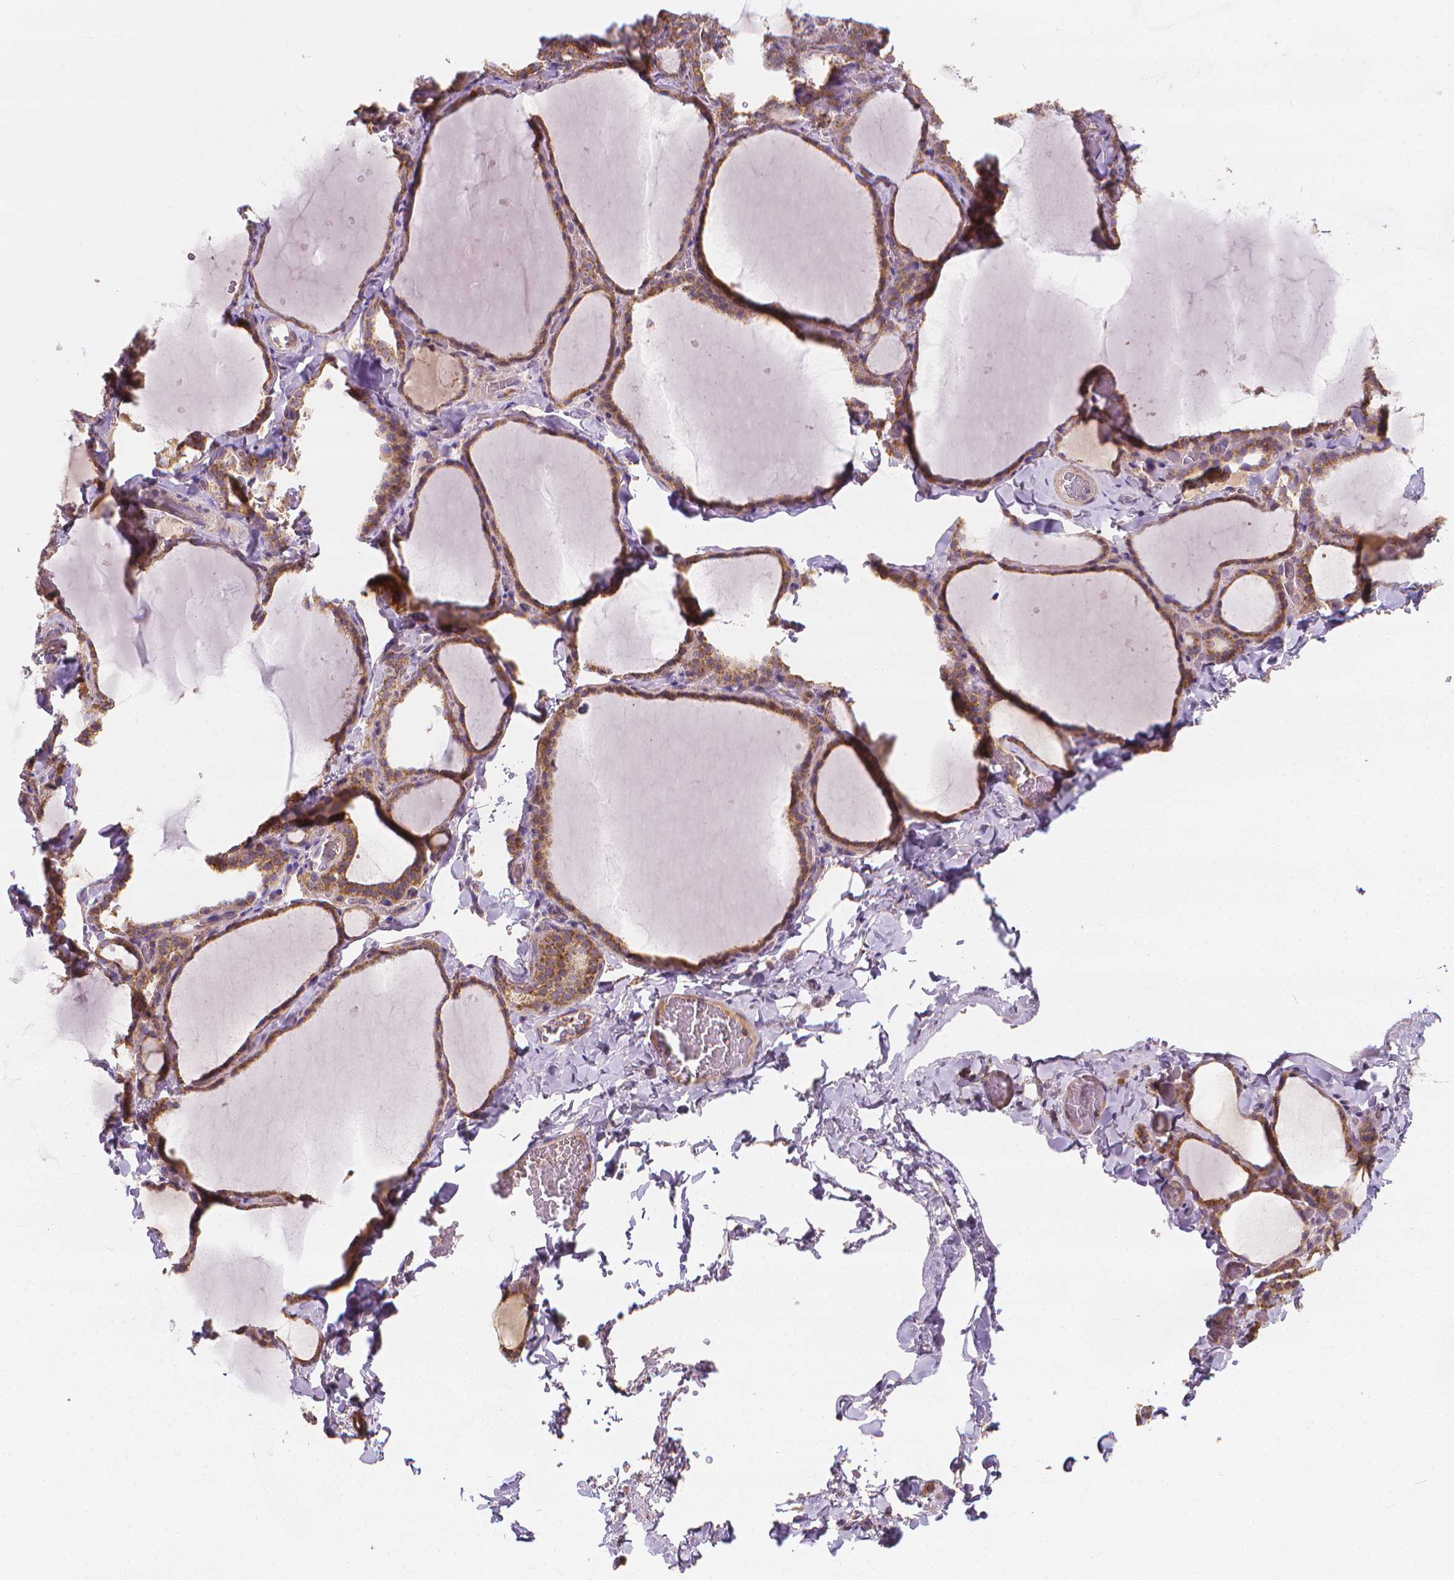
{"staining": {"intensity": "moderate", "quantity": ">75%", "location": "cytoplasmic/membranous"}, "tissue": "thyroid gland", "cell_type": "Glandular cells", "image_type": "normal", "snomed": [{"axis": "morphology", "description": "Normal tissue, NOS"}, {"axis": "topography", "description": "Thyroid gland"}], "caption": "Protein expression by immunohistochemistry displays moderate cytoplasmic/membranous staining in approximately >75% of glandular cells in benign thyroid gland.", "gene": "SNCAIP", "patient": {"sex": "female", "age": 22}}